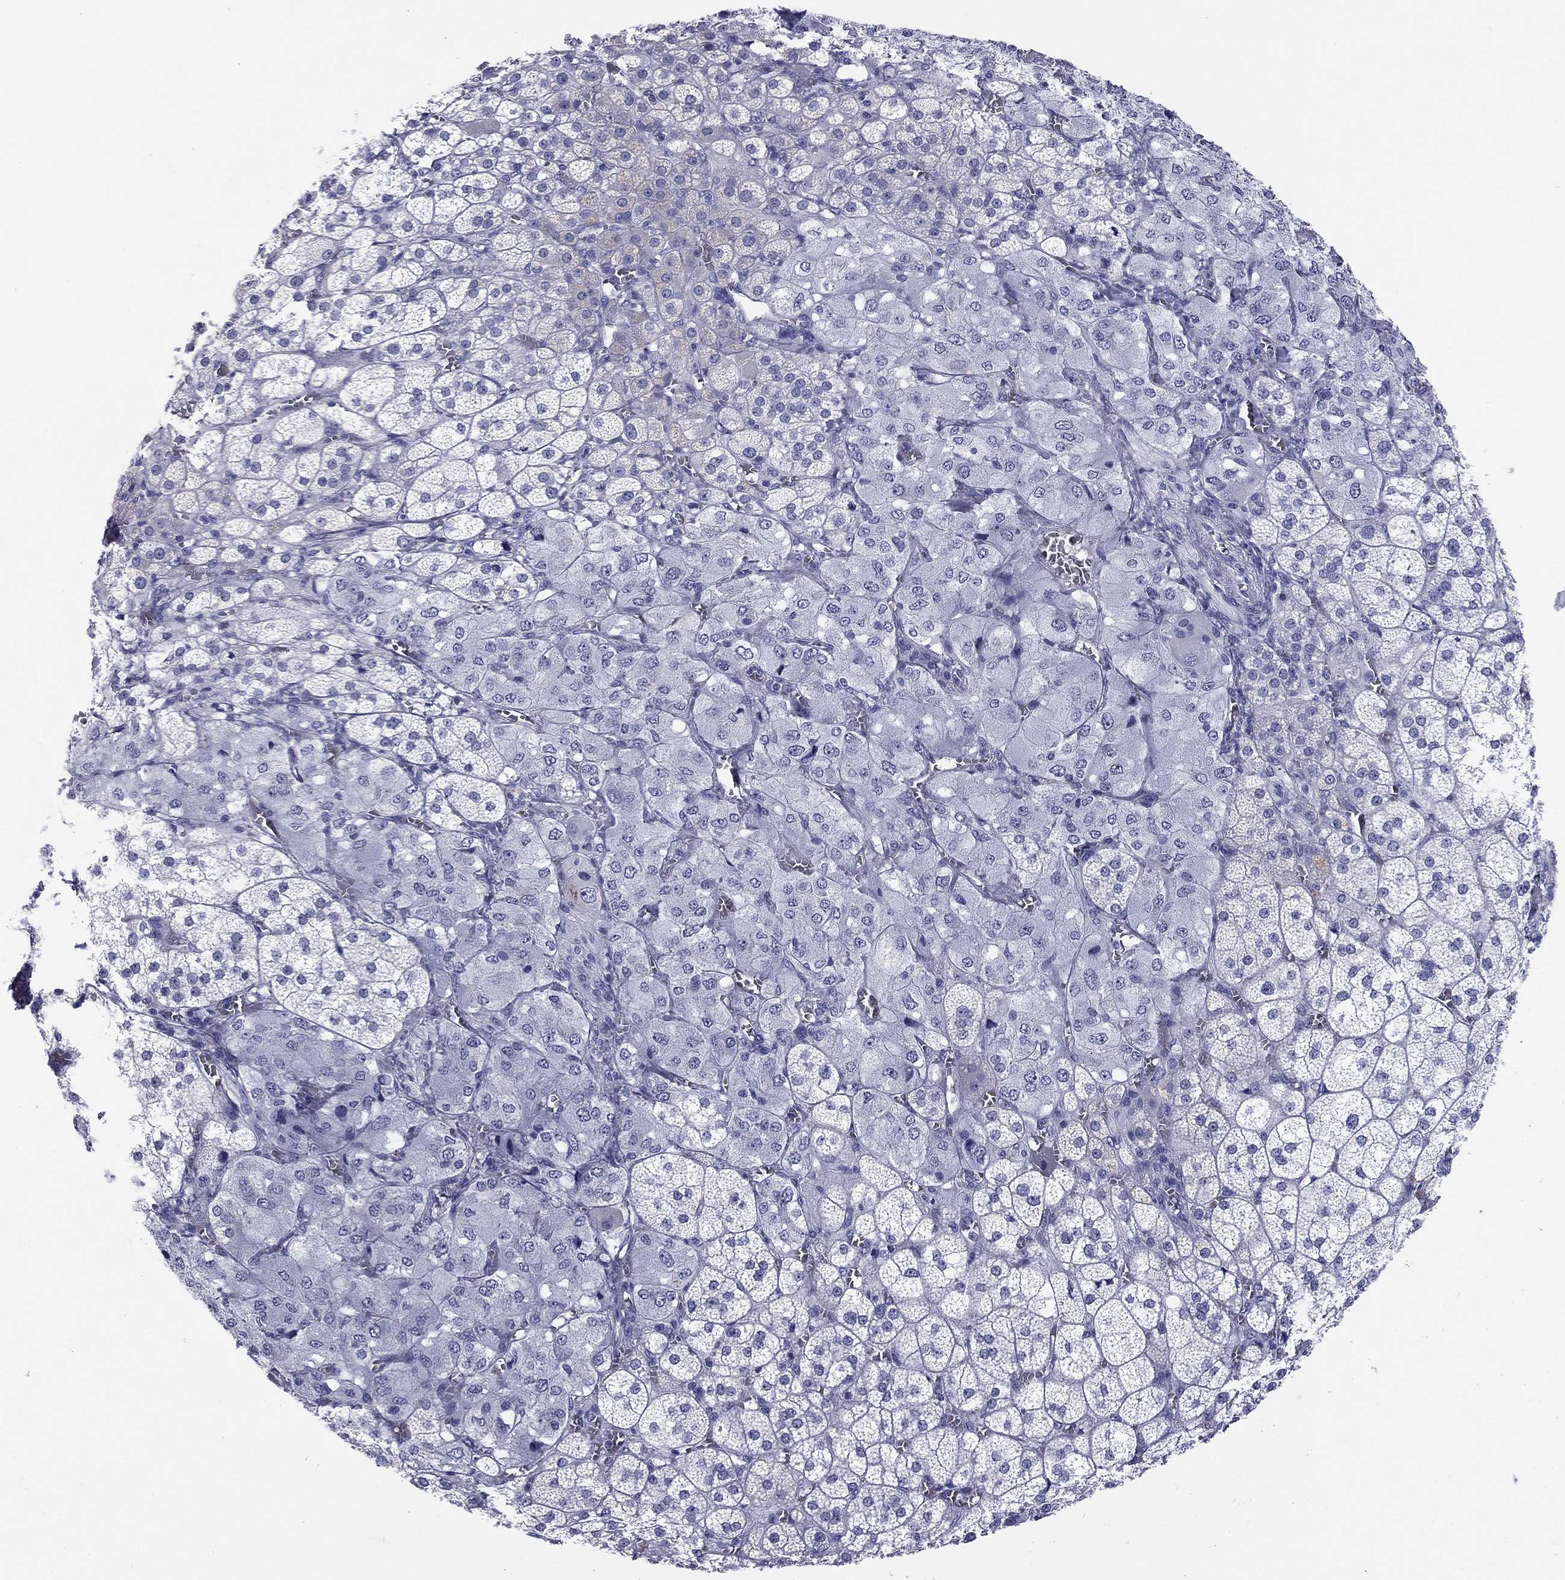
{"staining": {"intensity": "negative", "quantity": "none", "location": "none"}, "tissue": "adrenal gland", "cell_type": "Glandular cells", "image_type": "normal", "snomed": [{"axis": "morphology", "description": "Normal tissue, NOS"}, {"axis": "topography", "description": "Adrenal gland"}], "caption": "Image shows no protein staining in glandular cells of benign adrenal gland. (DAB (3,3'-diaminobenzidine) immunohistochemistry (IHC), high magnification).", "gene": "ABCC2", "patient": {"sex": "female", "age": 60}}